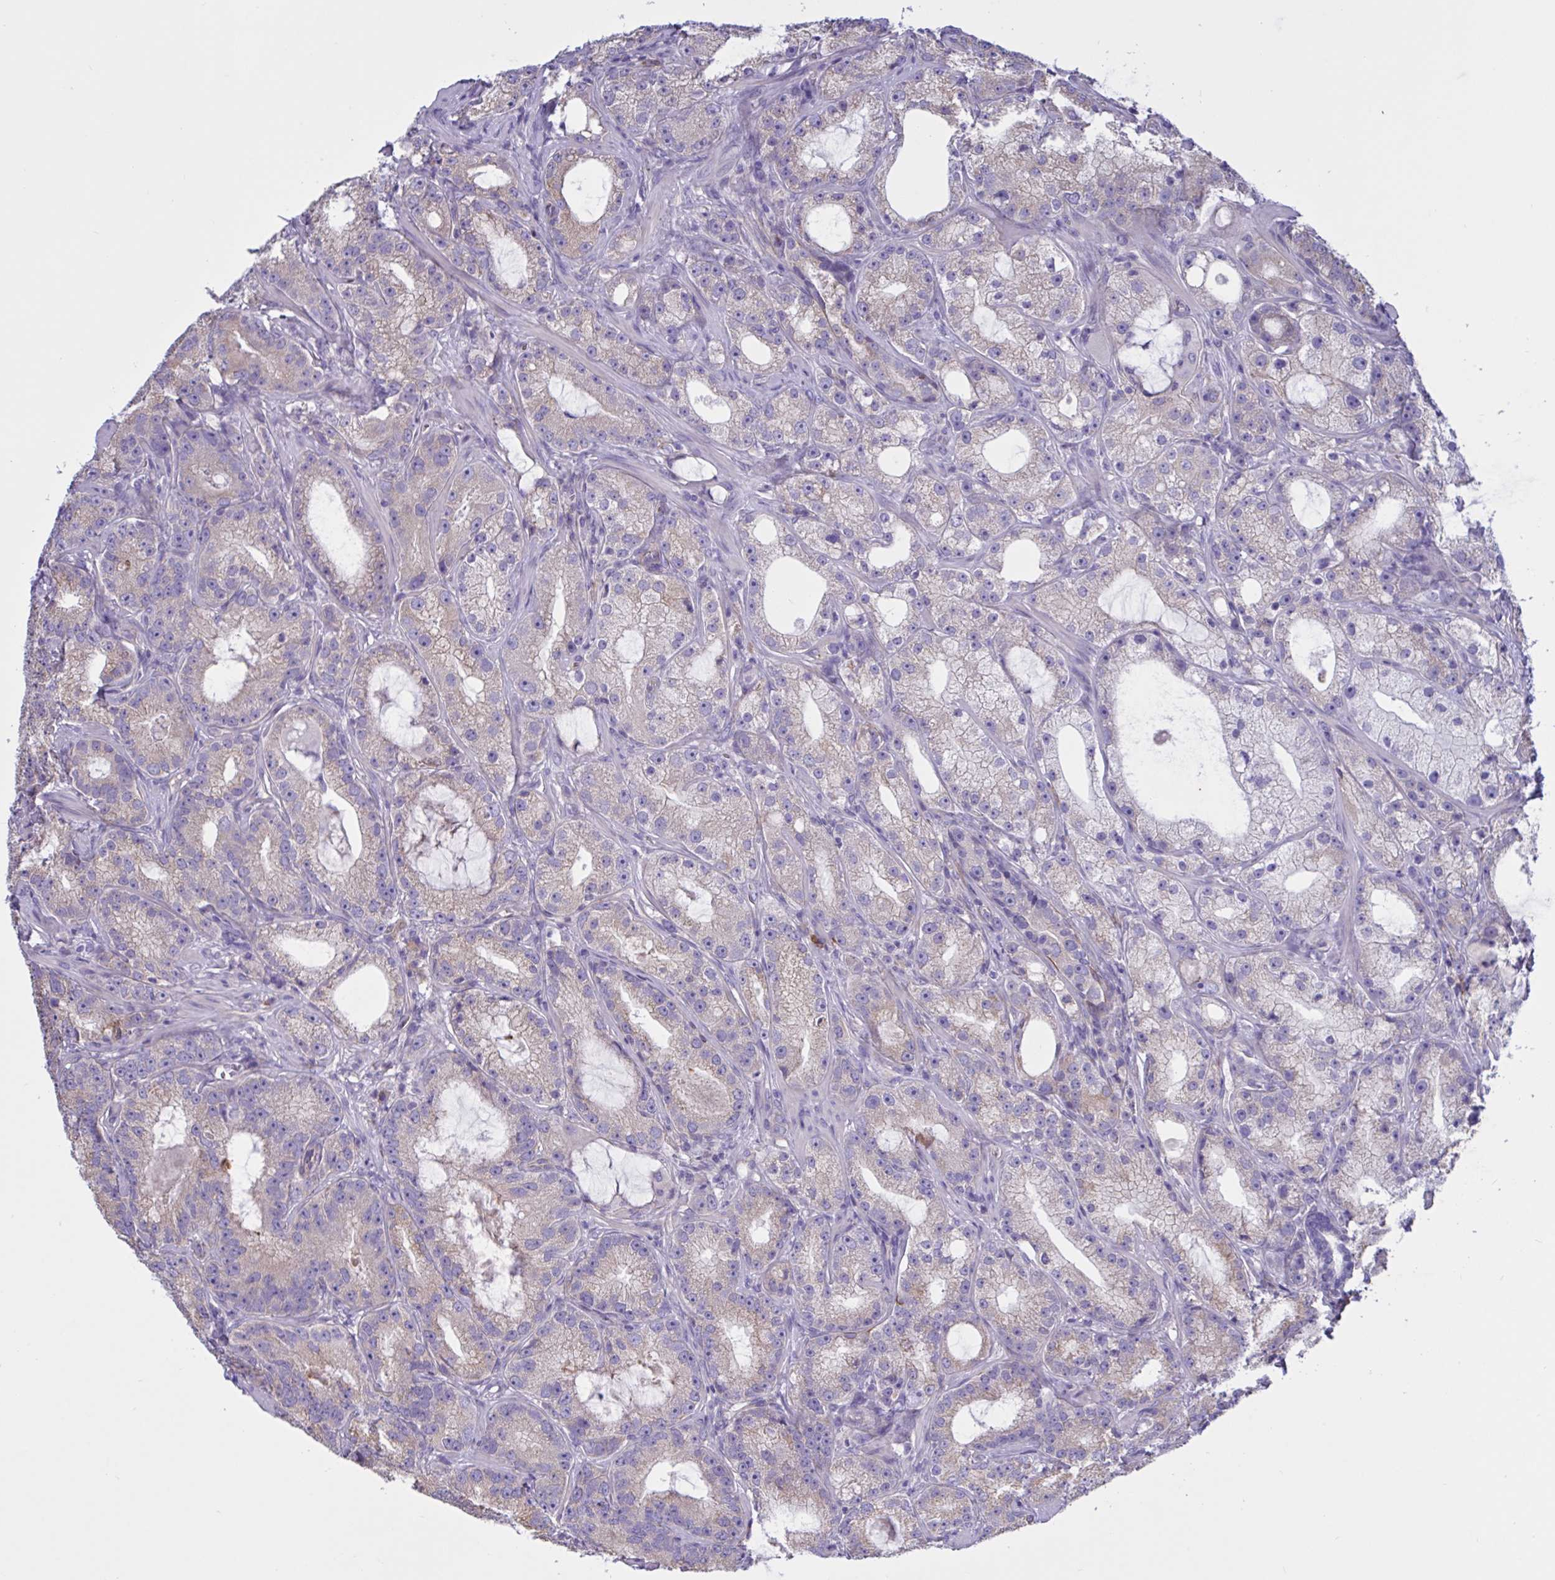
{"staining": {"intensity": "weak", "quantity": "25%-75%", "location": "cytoplasmic/membranous"}, "tissue": "prostate cancer", "cell_type": "Tumor cells", "image_type": "cancer", "snomed": [{"axis": "morphology", "description": "Adenocarcinoma, High grade"}, {"axis": "topography", "description": "Prostate"}], "caption": "Protein staining reveals weak cytoplasmic/membranous expression in approximately 25%-75% of tumor cells in prostate cancer.", "gene": "SLC66A1", "patient": {"sex": "male", "age": 65}}